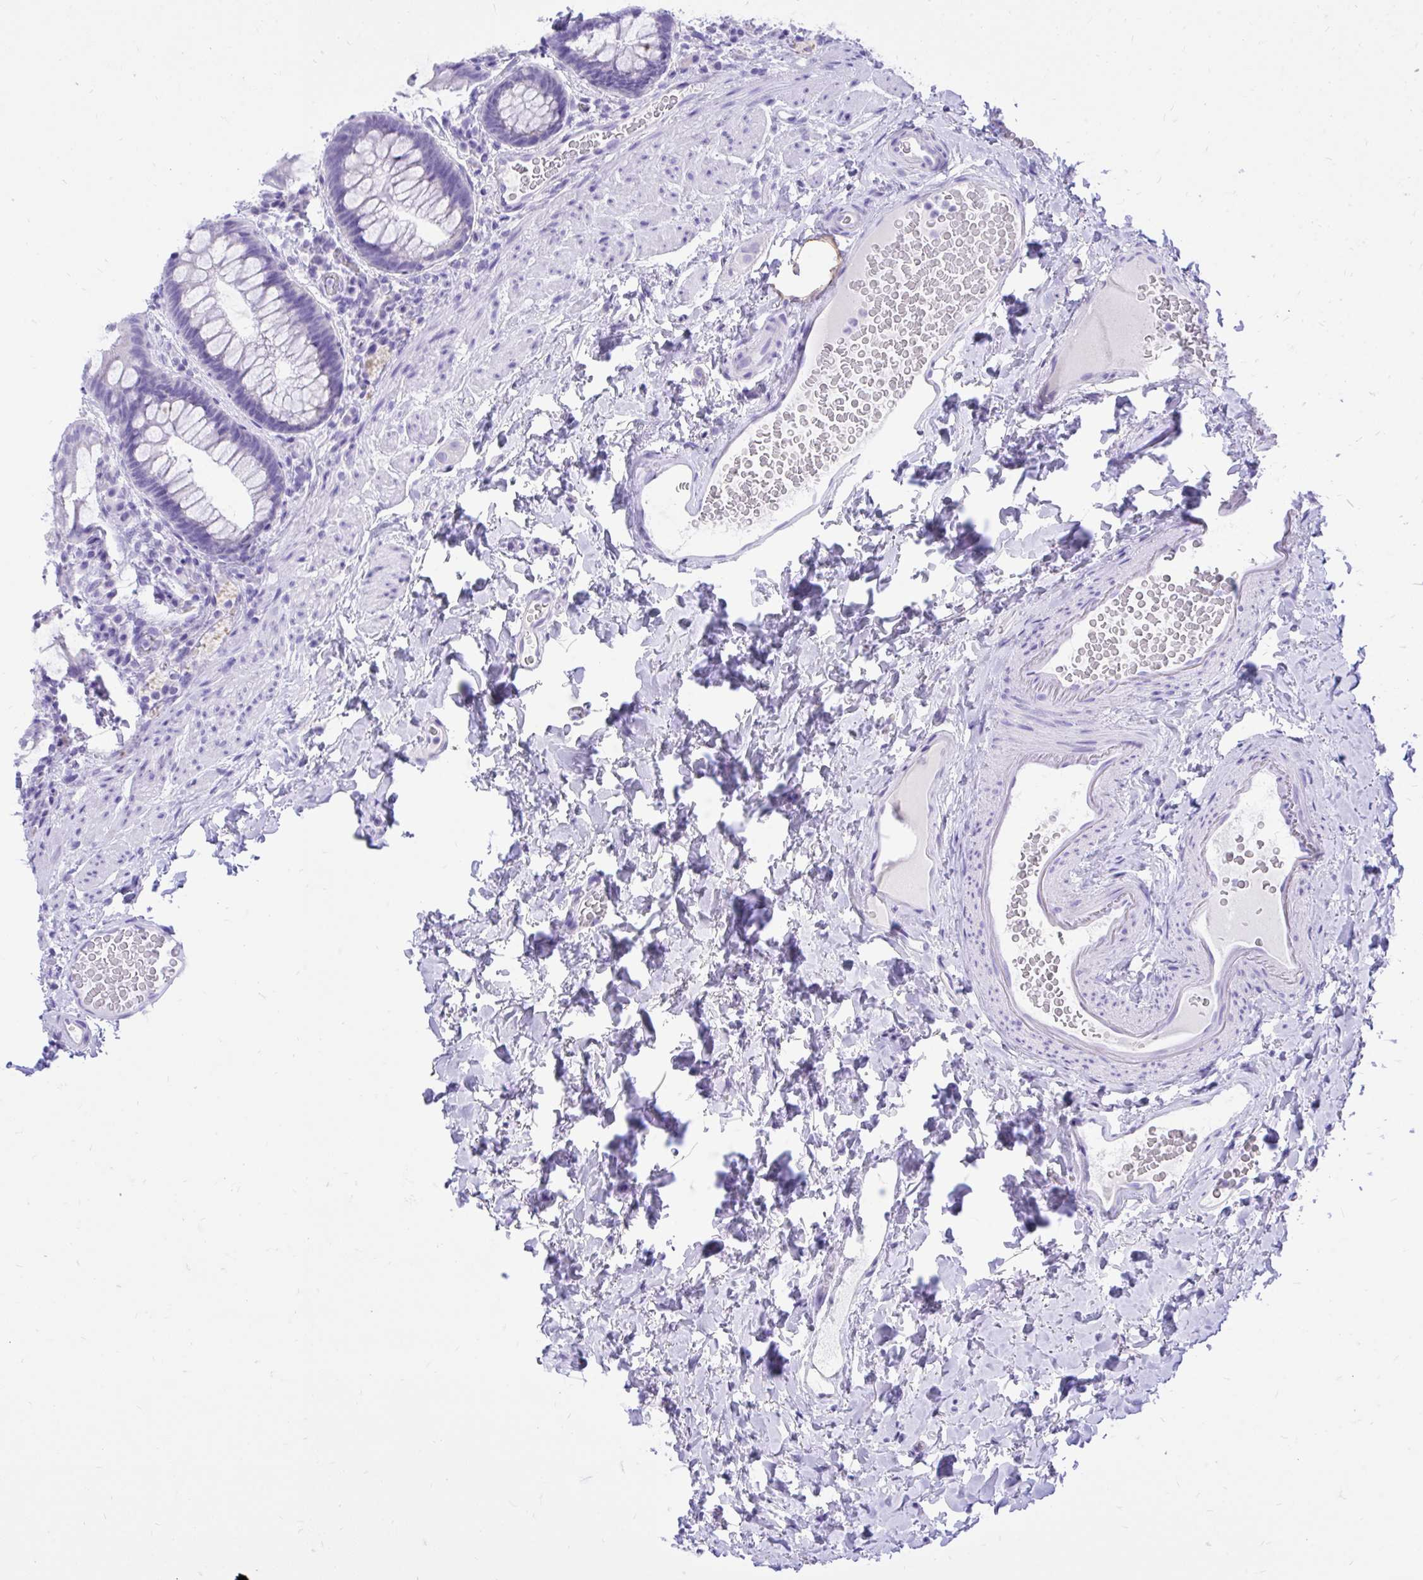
{"staining": {"intensity": "negative", "quantity": "none", "location": "none"}, "tissue": "rectum", "cell_type": "Glandular cells", "image_type": "normal", "snomed": [{"axis": "morphology", "description": "Normal tissue, NOS"}, {"axis": "topography", "description": "Rectum"}], "caption": "A high-resolution micrograph shows immunohistochemistry (IHC) staining of benign rectum, which displays no significant positivity in glandular cells.", "gene": "MON1A", "patient": {"sex": "female", "age": 69}}